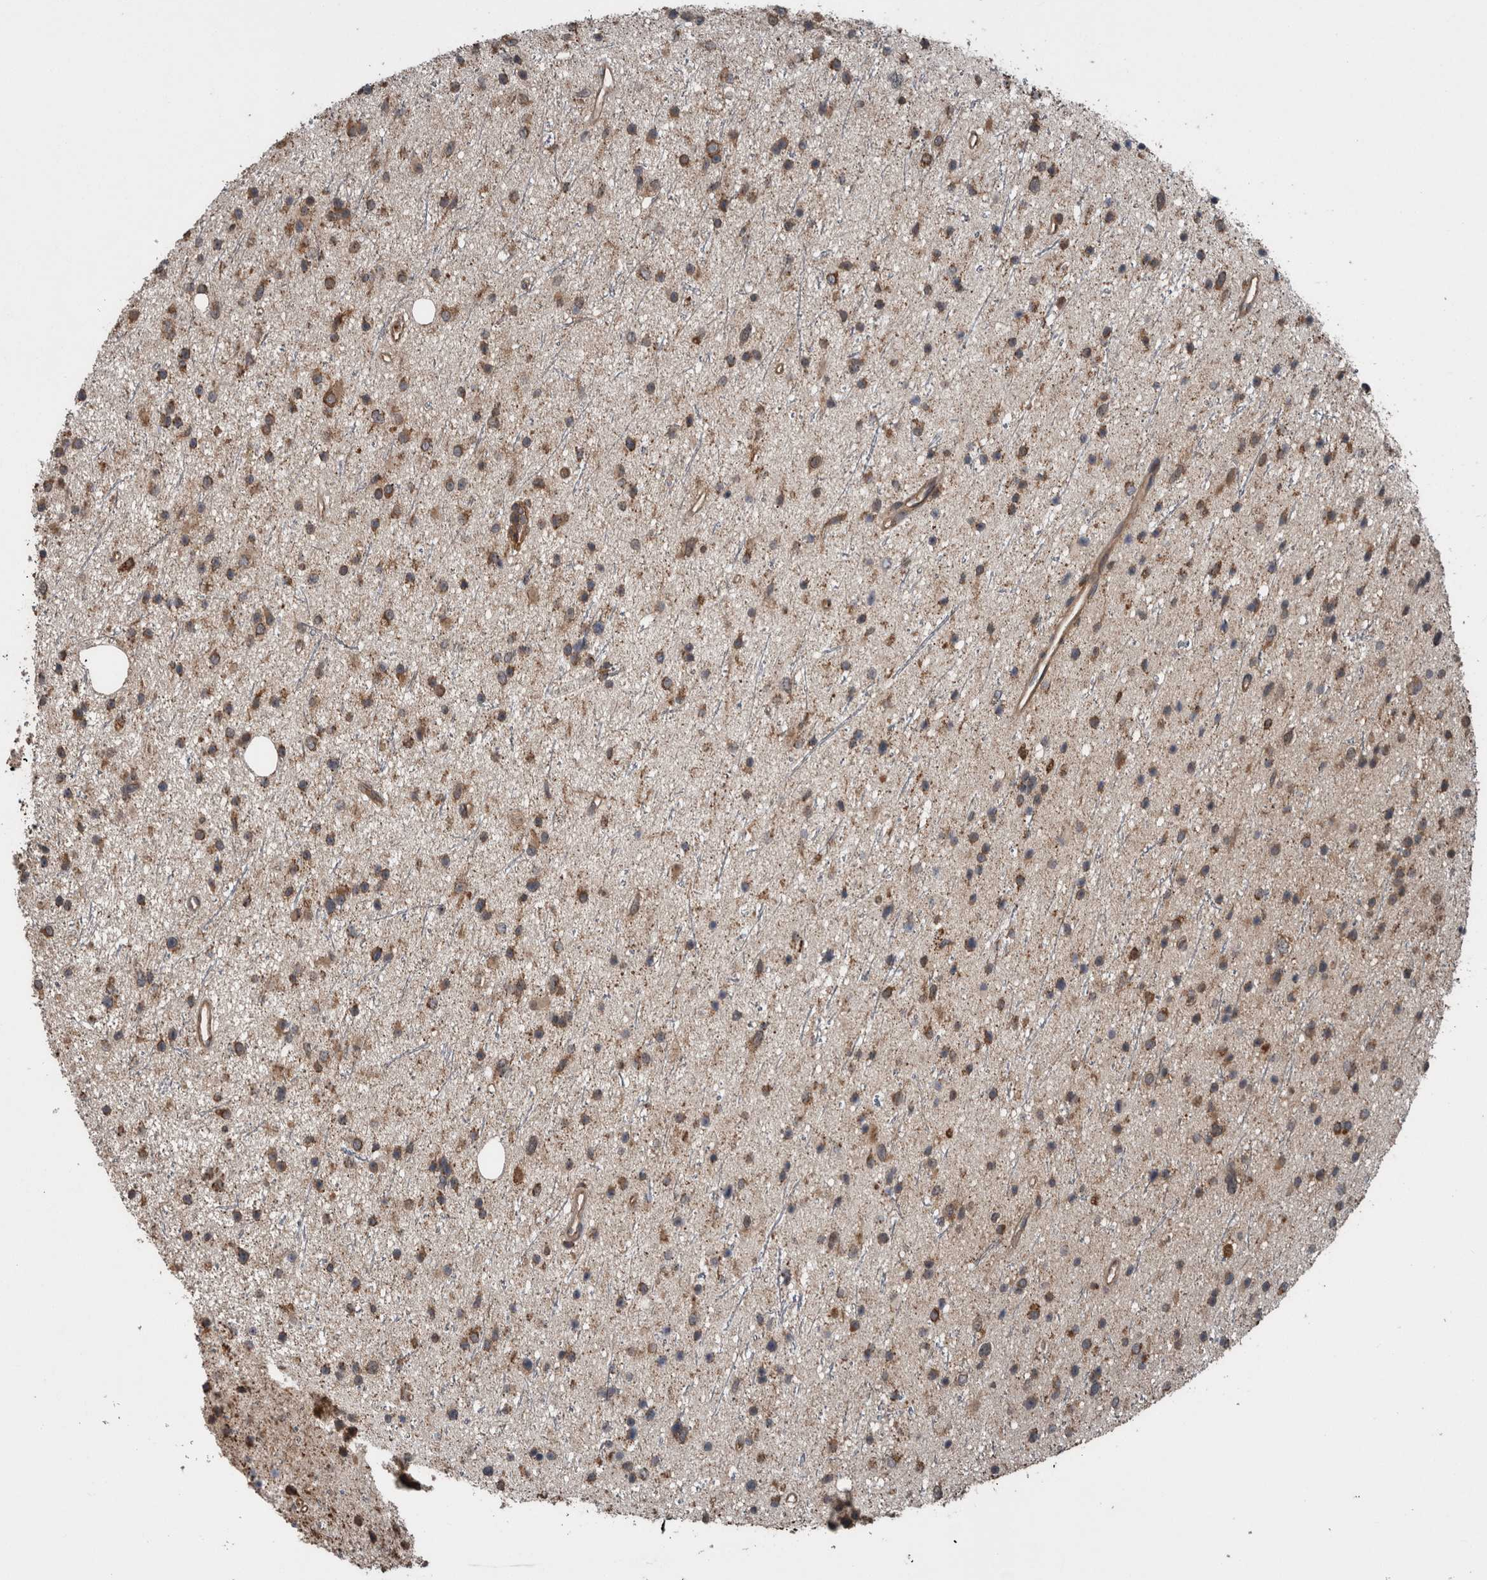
{"staining": {"intensity": "moderate", "quantity": ">75%", "location": "cytoplasmic/membranous"}, "tissue": "glioma", "cell_type": "Tumor cells", "image_type": "cancer", "snomed": [{"axis": "morphology", "description": "Glioma, malignant, Low grade"}, {"axis": "topography", "description": "Cerebral cortex"}], "caption": "DAB immunohistochemical staining of human malignant glioma (low-grade) exhibits moderate cytoplasmic/membranous protein expression in approximately >75% of tumor cells.", "gene": "RIOK3", "patient": {"sex": "female", "age": 39}}